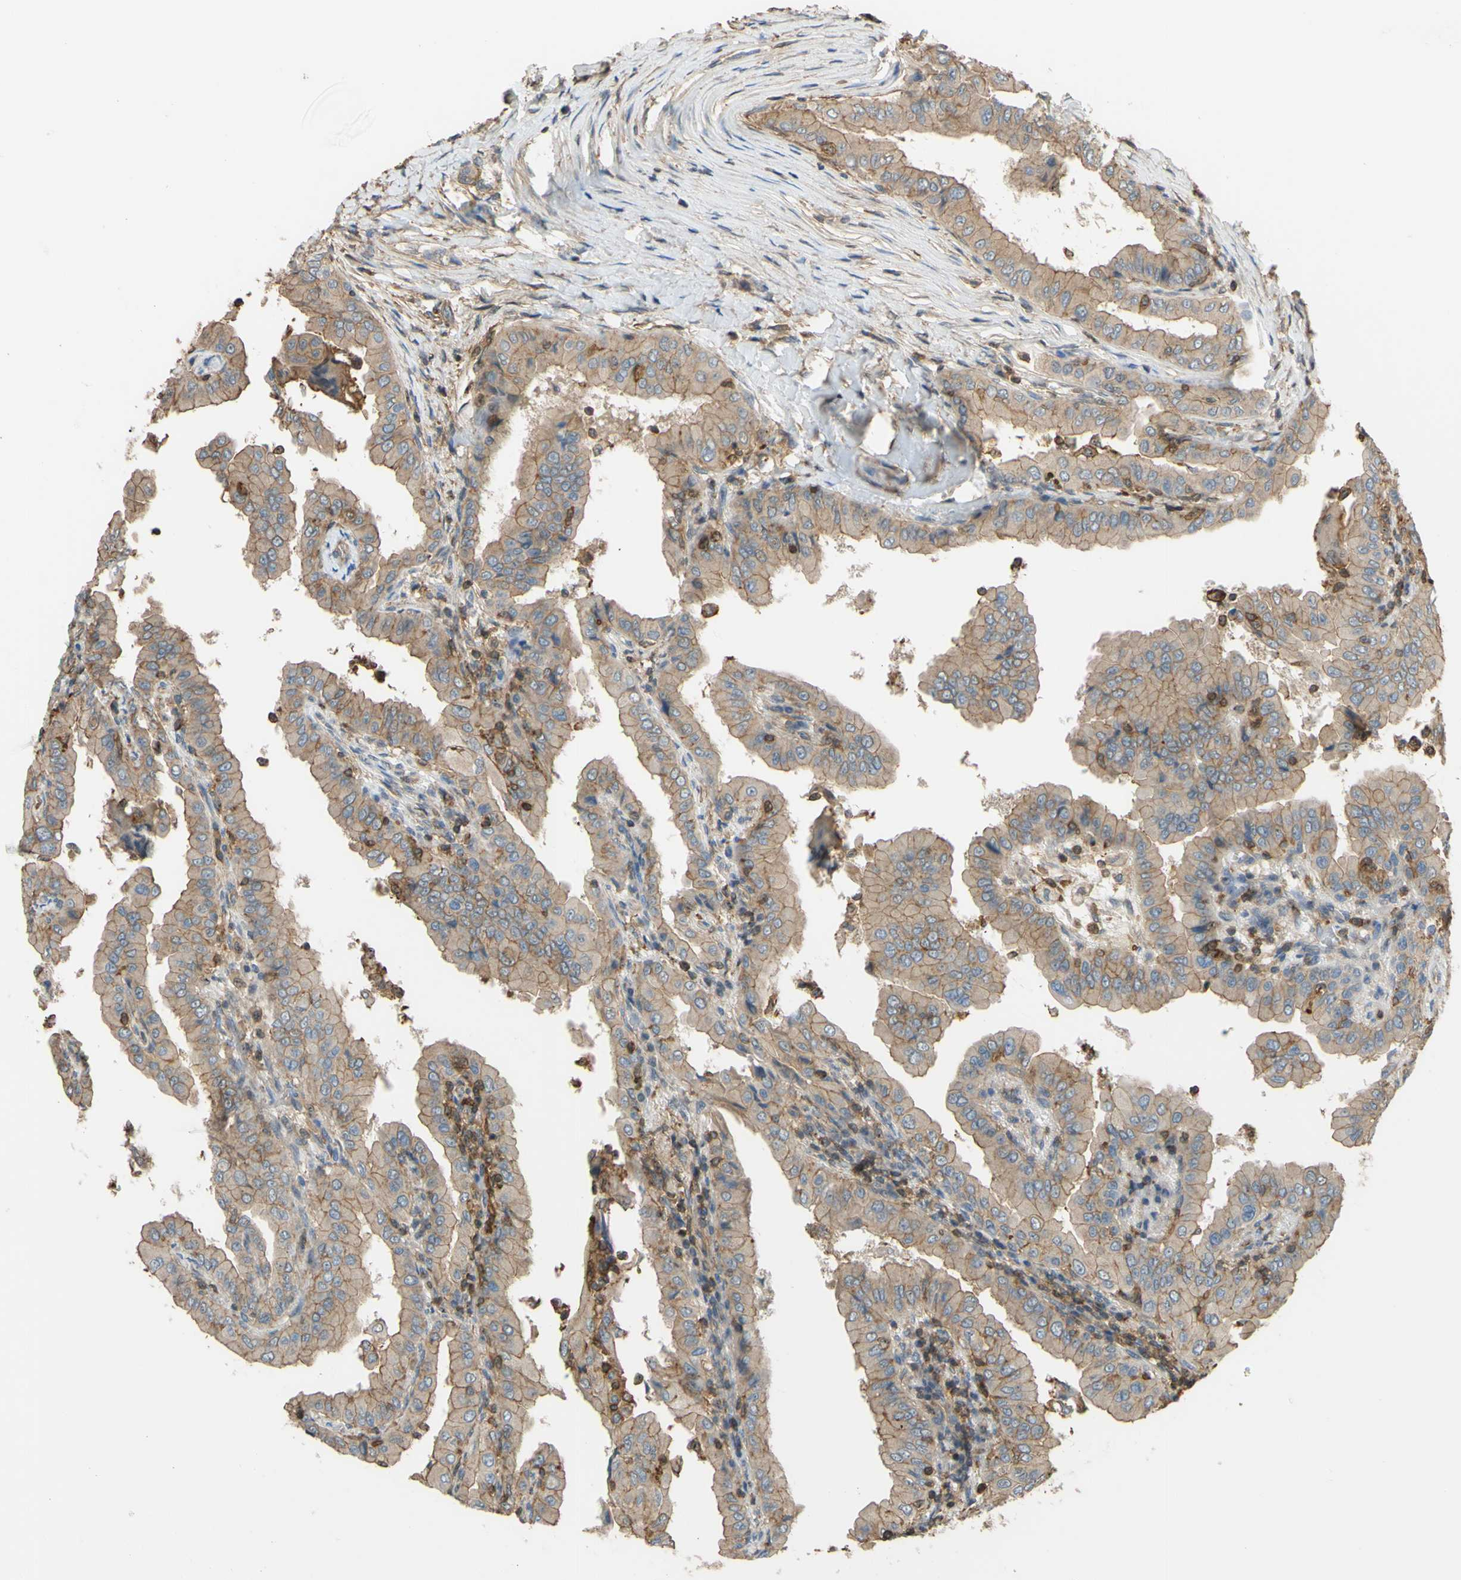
{"staining": {"intensity": "moderate", "quantity": ">75%", "location": "cytoplasmic/membranous"}, "tissue": "thyroid cancer", "cell_type": "Tumor cells", "image_type": "cancer", "snomed": [{"axis": "morphology", "description": "Papillary adenocarcinoma, NOS"}, {"axis": "topography", "description": "Thyroid gland"}], "caption": "Papillary adenocarcinoma (thyroid) stained with a brown dye reveals moderate cytoplasmic/membranous positive positivity in about >75% of tumor cells.", "gene": "ADD3", "patient": {"sex": "male", "age": 33}}